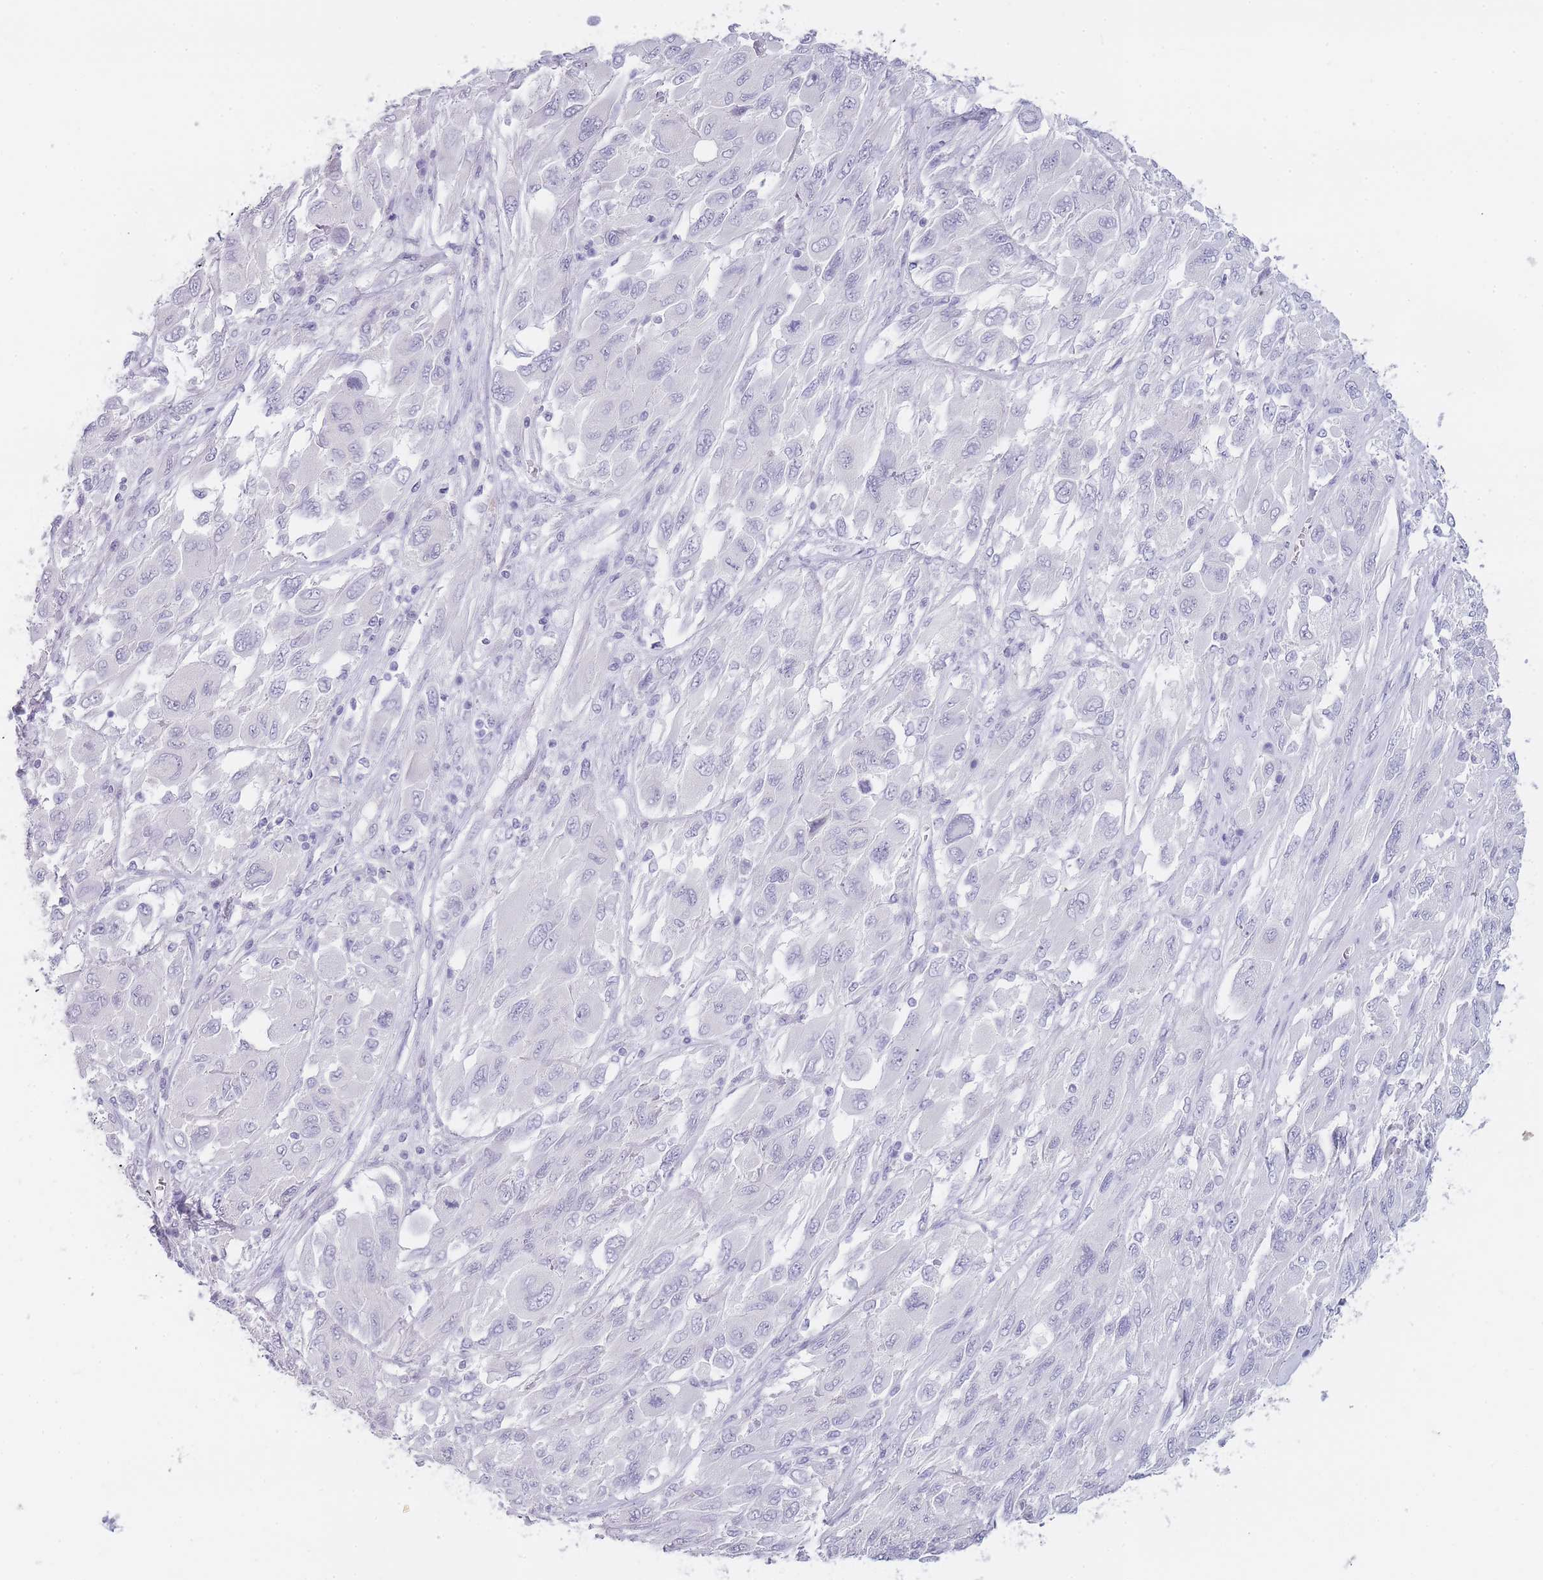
{"staining": {"intensity": "negative", "quantity": "none", "location": "none"}, "tissue": "melanoma", "cell_type": "Tumor cells", "image_type": "cancer", "snomed": [{"axis": "morphology", "description": "Malignant melanoma, NOS"}, {"axis": "topography", "description": "Skin"}], "caption": "A high-resolution histopathology image shows immunohistochemistry staining of malignant melanoma, which displays no significant expression in tumor cells.", "gene": "INS", "patient": {"sex": "female", "age": 91}}